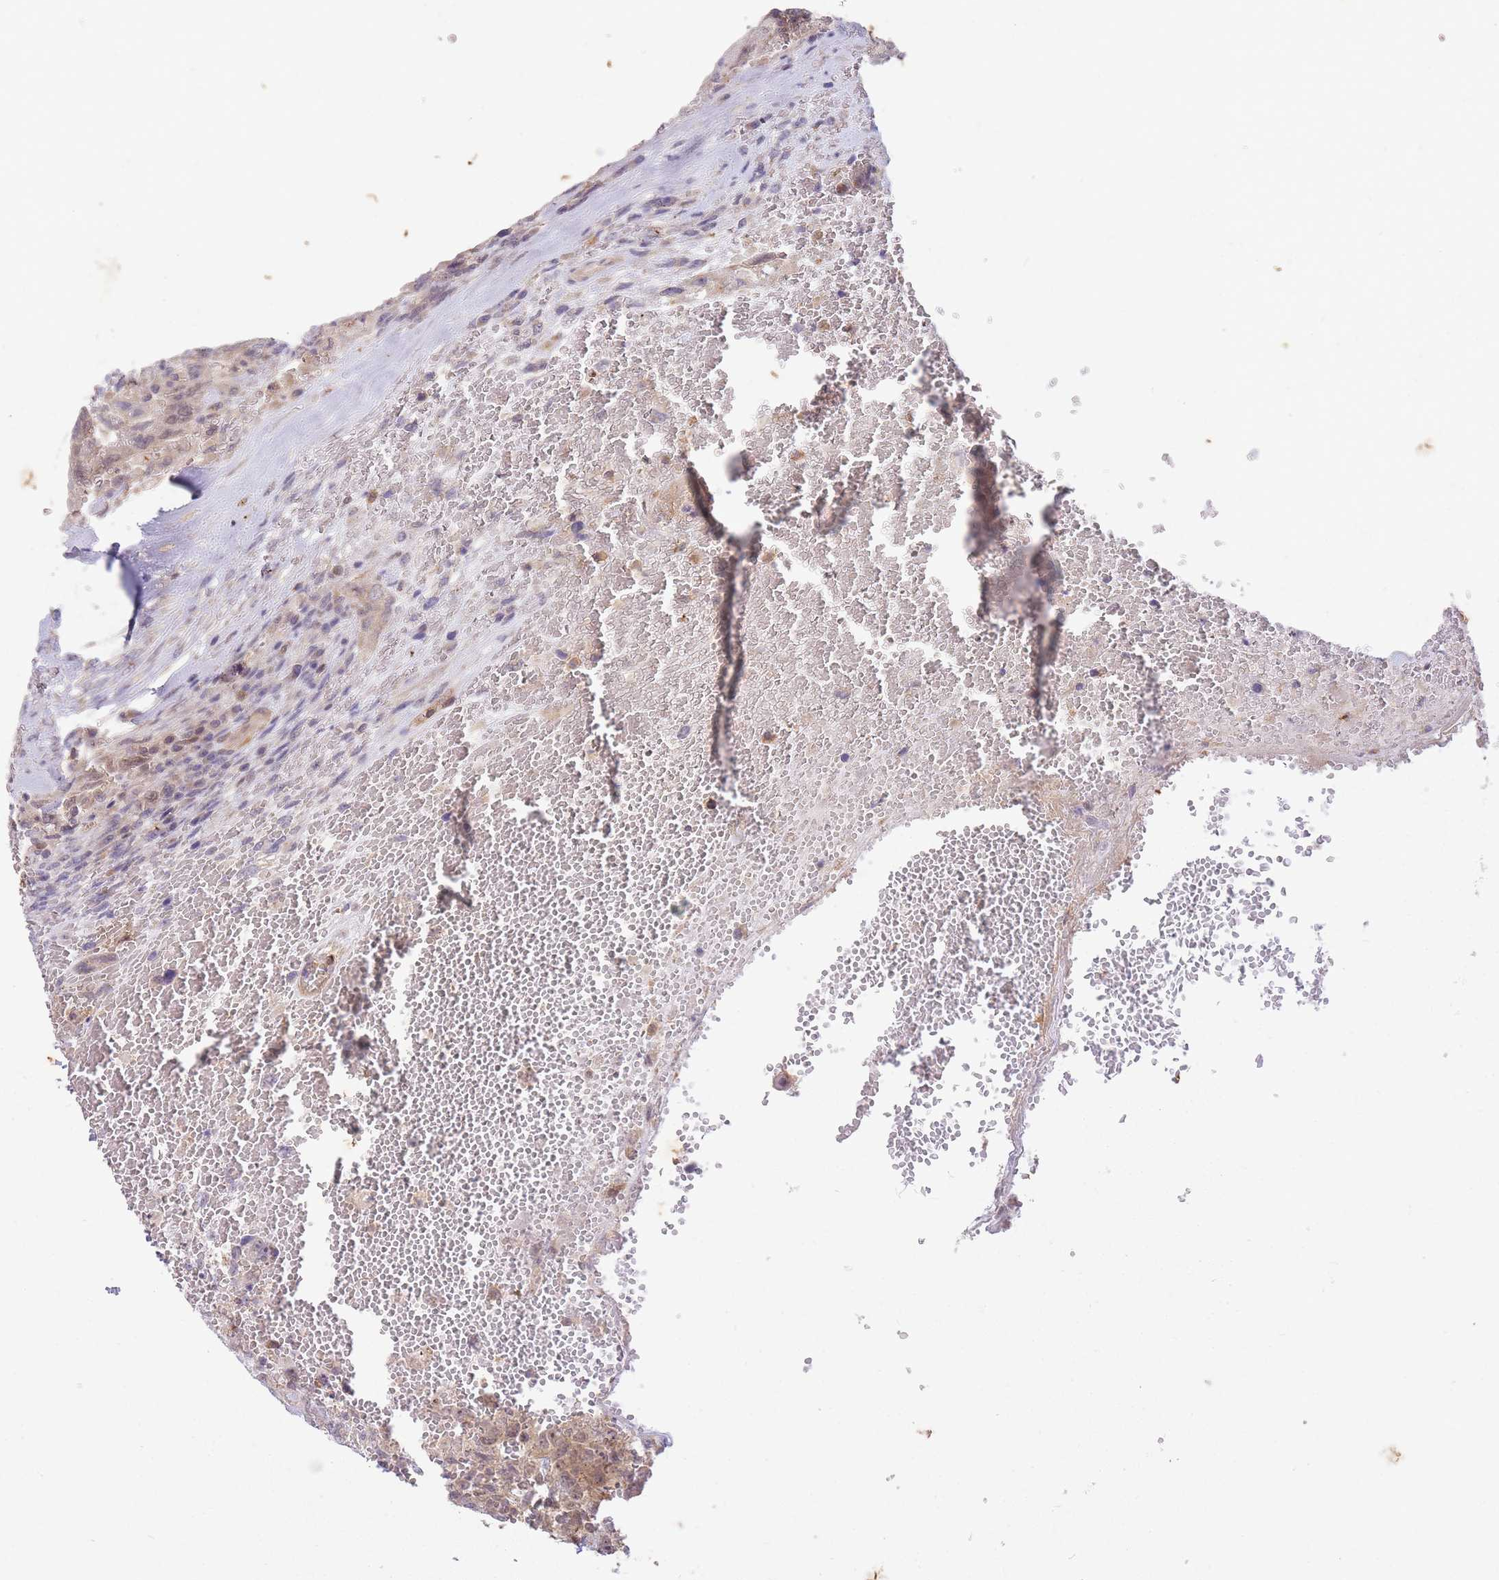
{"staining": {"intensity": "weak", "quantity": "<25%", "location": "cytoplasmic/membranous,nuclear"}, "tissue": "testis cancer", "cell_type": "Tumor cells", "image_type": "cancer", "snomed": [{"axis": "morphology", "description": "Carcinoma, Embryonal, NOS"}, {"axis": "topography", "description": "Testis"}], "caption": "A micrograph of human testis cancer (embryonal carcinoma) is negative for staining in tumor cells.", "gene": "ST8SIA4", "patient": {"sex": "male", "age": 26}}